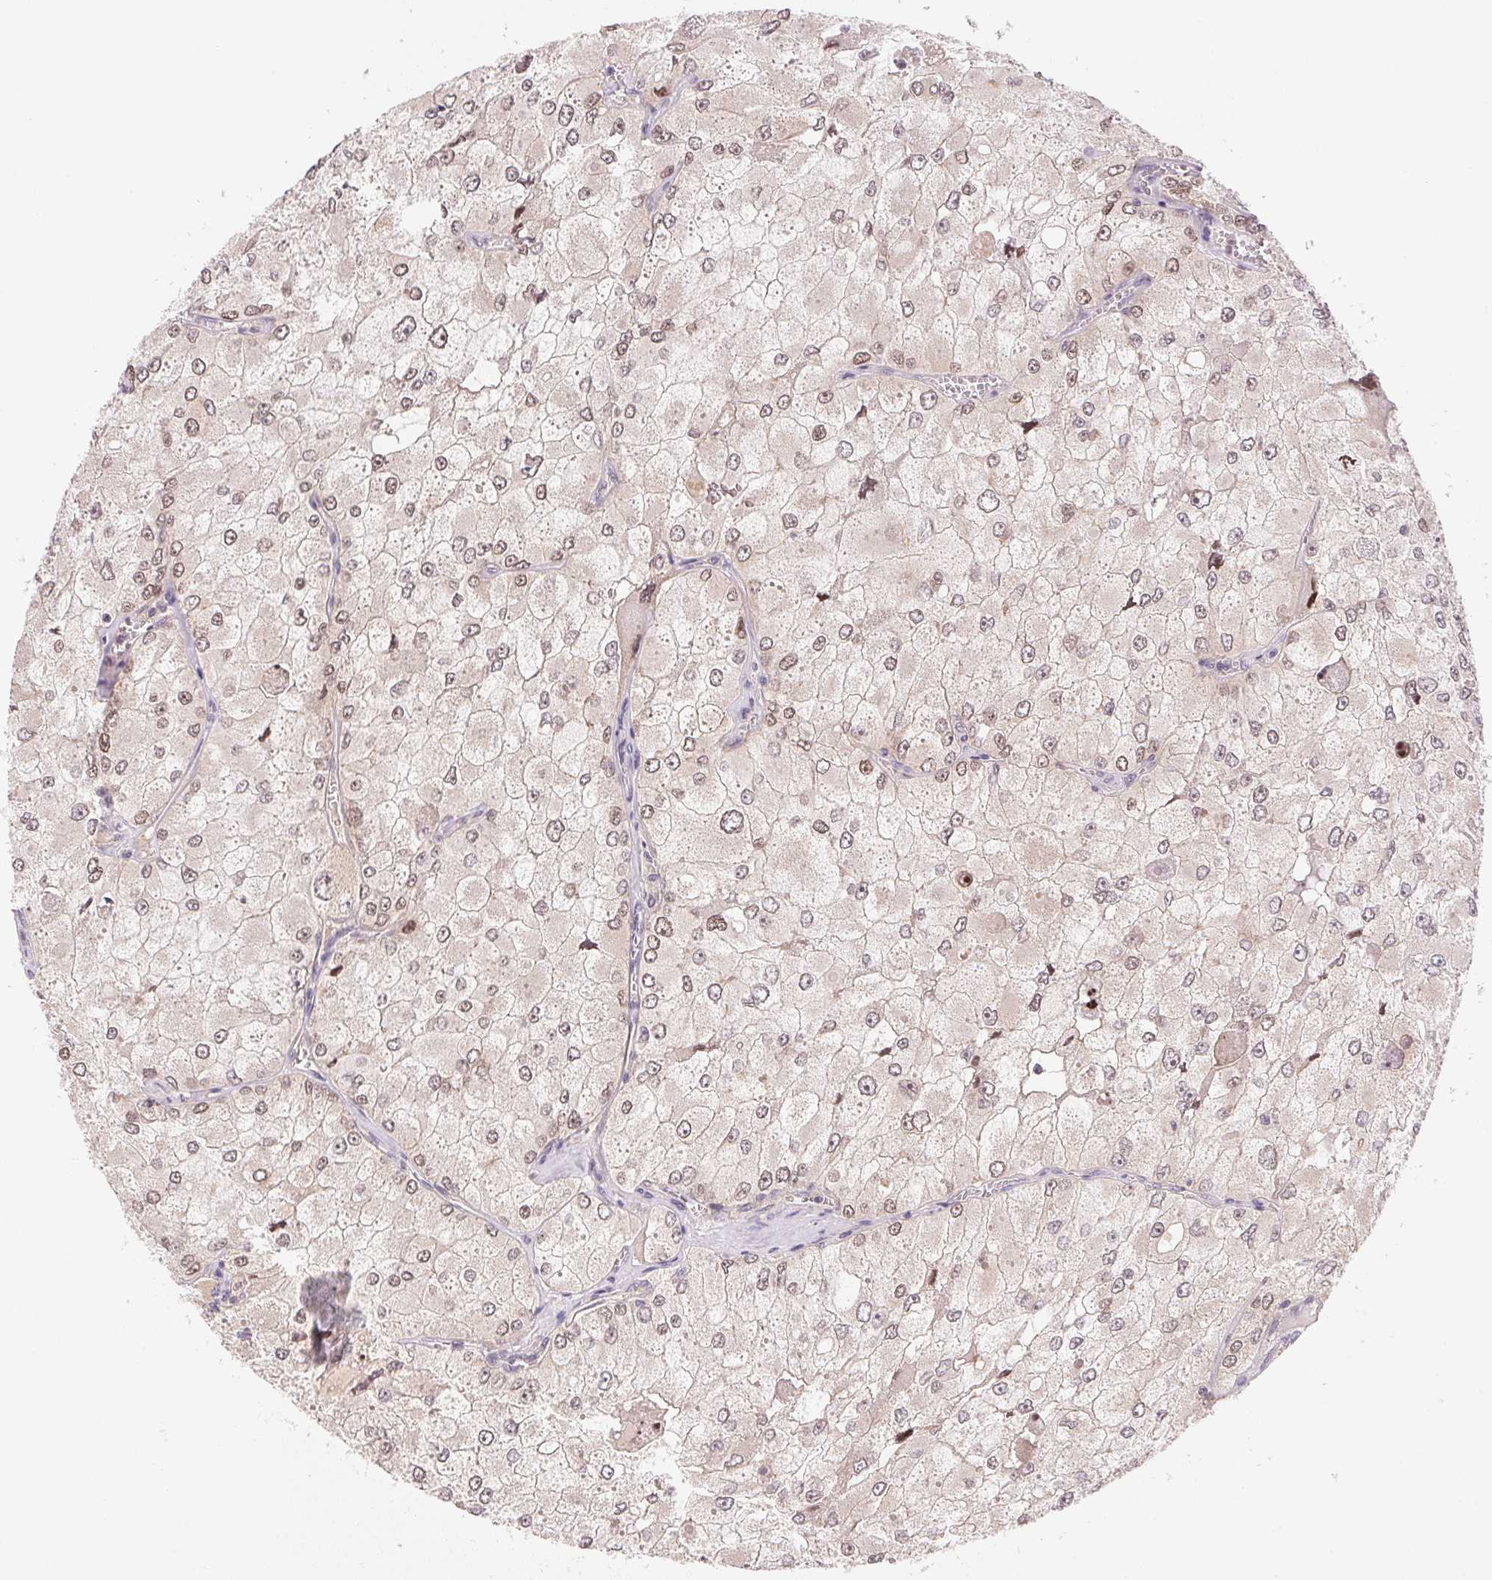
{"staining": {"intensity": "weak", "quantity": "25%-75%", "location": "nuclear"}, "tissue": "renal cancer", "cell_type": "Tumor cells", "image_type": "cancer", "snomed": [{"axis": "morphology", "description": "Adenocarcinoma, NOS"}, {"axis": "topography", "description": "Kidney"}], "caption": "Immunohistochemical staining of renal cancer reveals low levels of weak nuclear protein staining in approximately 25%-75% of tumor cells. (DAB = brown stain, brightfield microscopy at high magnification).", "gene": "BNIP5", "patient": {"sex": "female", "age": 70}}